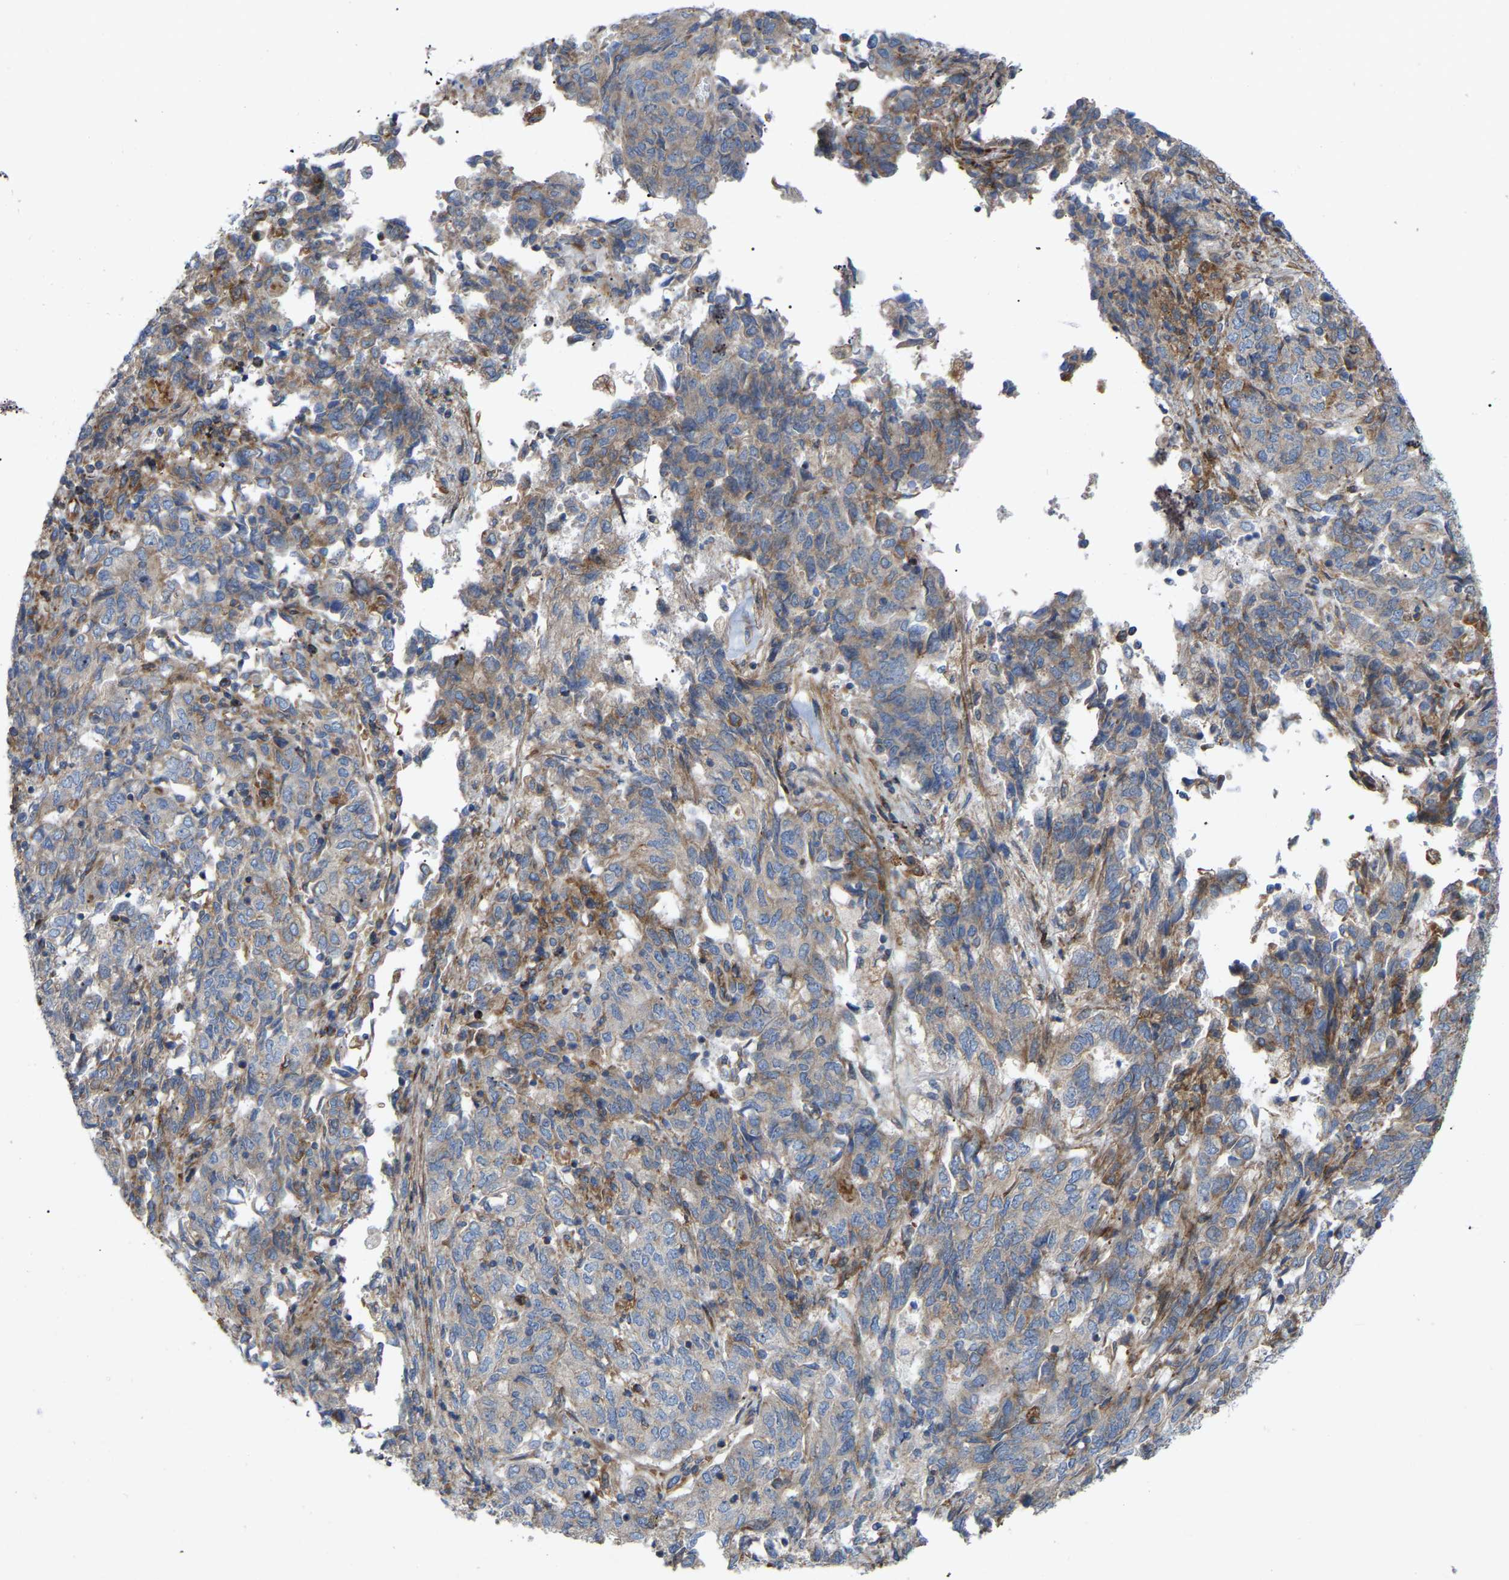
{"staining": {"intensity": "weak", "quantity": "<25%", "location": "cytoplasmic/membranous"}, "tissue": "endometrial cancer", "cell_type": "Tumor cells", "image_type": "cancer", "snomed": [{"axis": "morphology", "description": "Adenocarcinoma, NOS"}, {"axis": "topography", "description": "Endometrium"}], "caption": "This histopathology image is of endometrial cancer (adenocarcinoma) stained with IHC to label a protein in brown with the nuclei are counter-stained blue. There is no expression in tumor cells. (DAB immunohistochemistry visualized using brightfield microscopy, high magnification).", "gene": "TOR1B", "patient": {"sex": "female", "age": 80}}